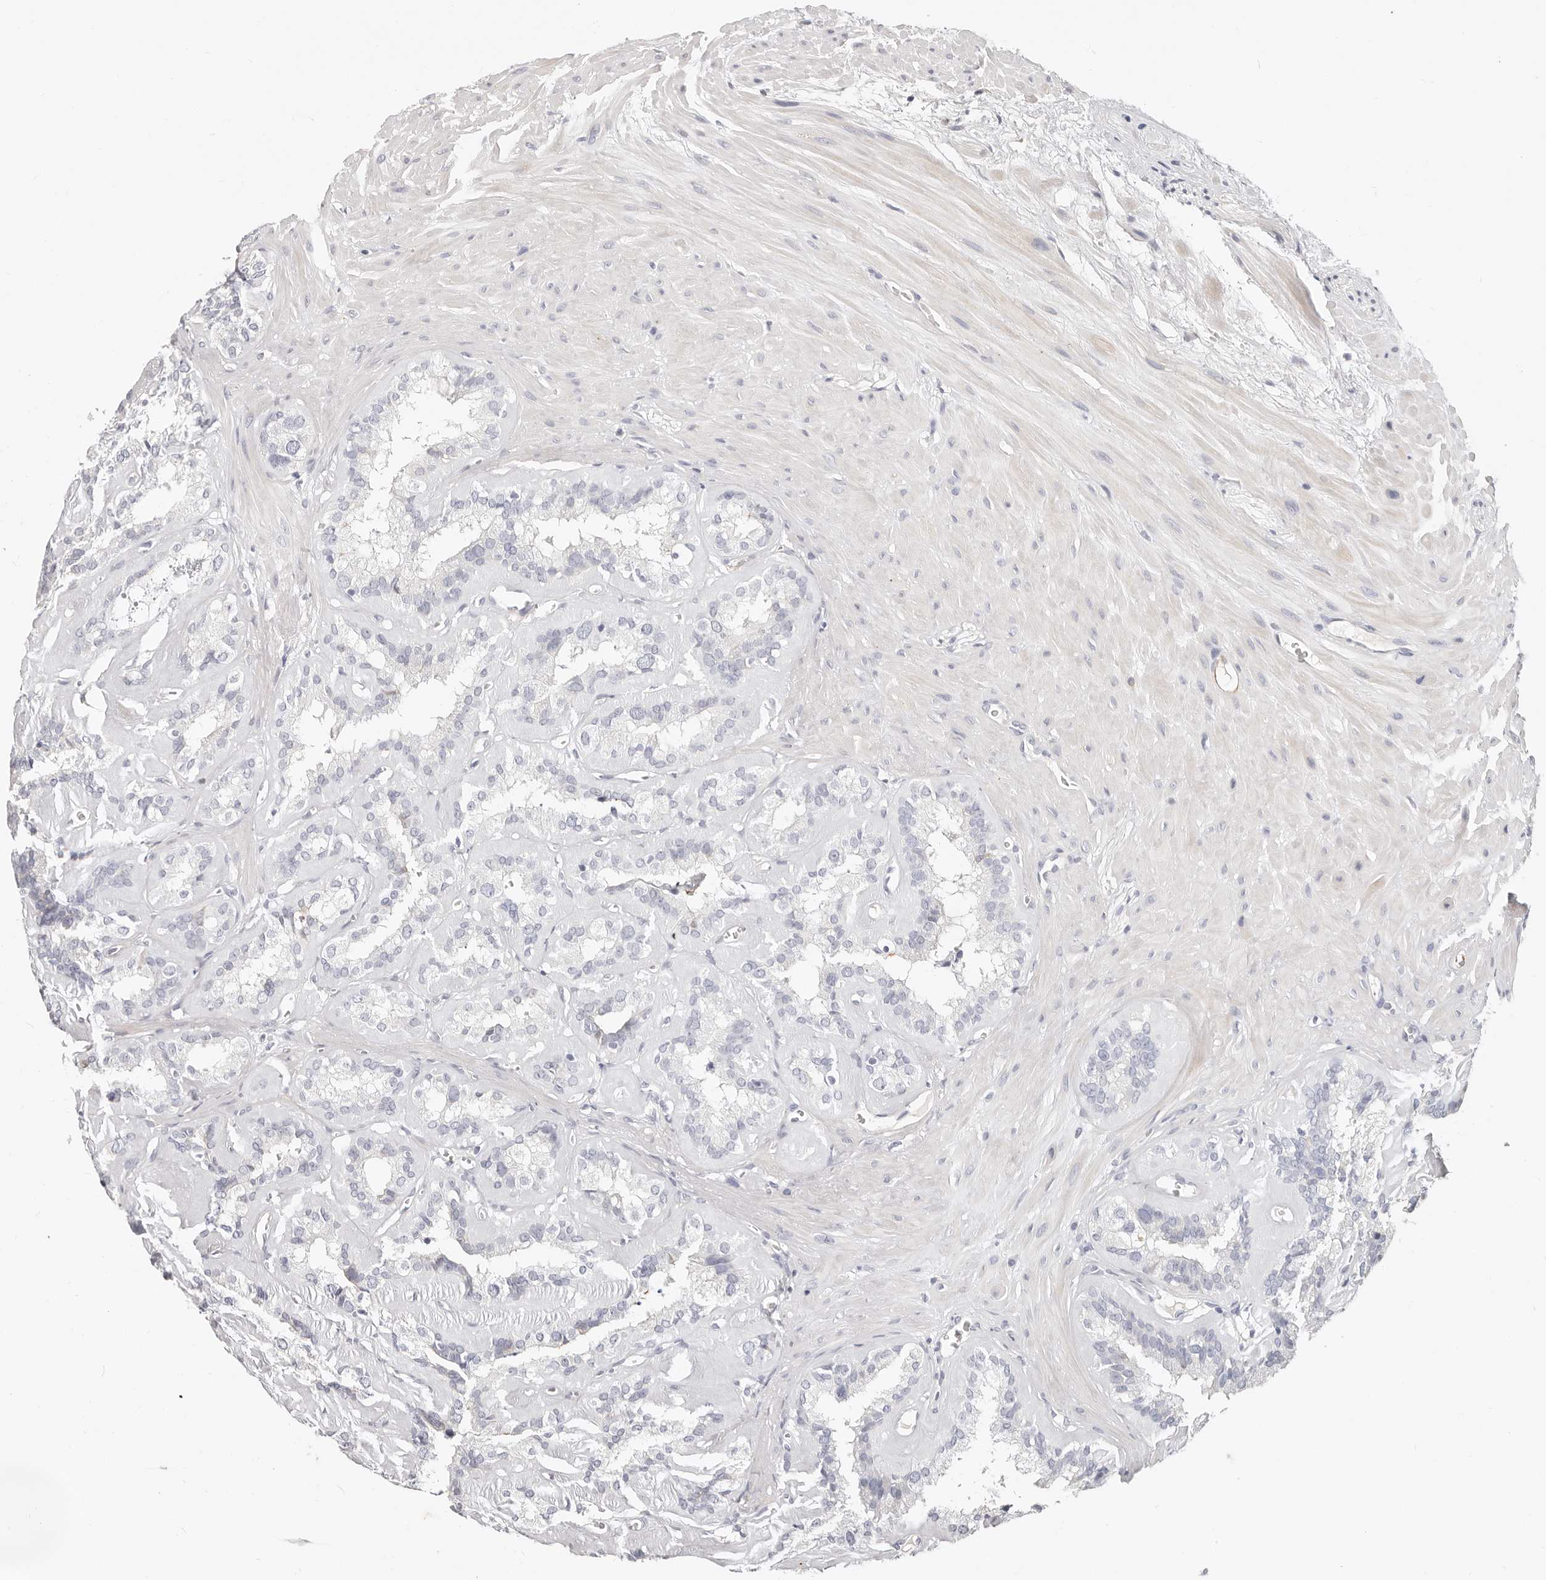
{"staining": {"intensity": "negative", "quantity": "none", "location": "none"}, "tissue": "seminal vesicle", "cell_type": "Glandular cells", "image_type": "normal", "snomed": [{"axis": "morphology", "description": "Normal tissue, NOS"}, {"axis": "topography", "description": "Prostate"}, {"axis": "topography", "description": "Seminal veicle"}], "caption": "IHC of normal seminal vesicle displays no expression in glandular cells.", "gene": "ZRANB1", "patient": {"sex": "male", "age": 59}}